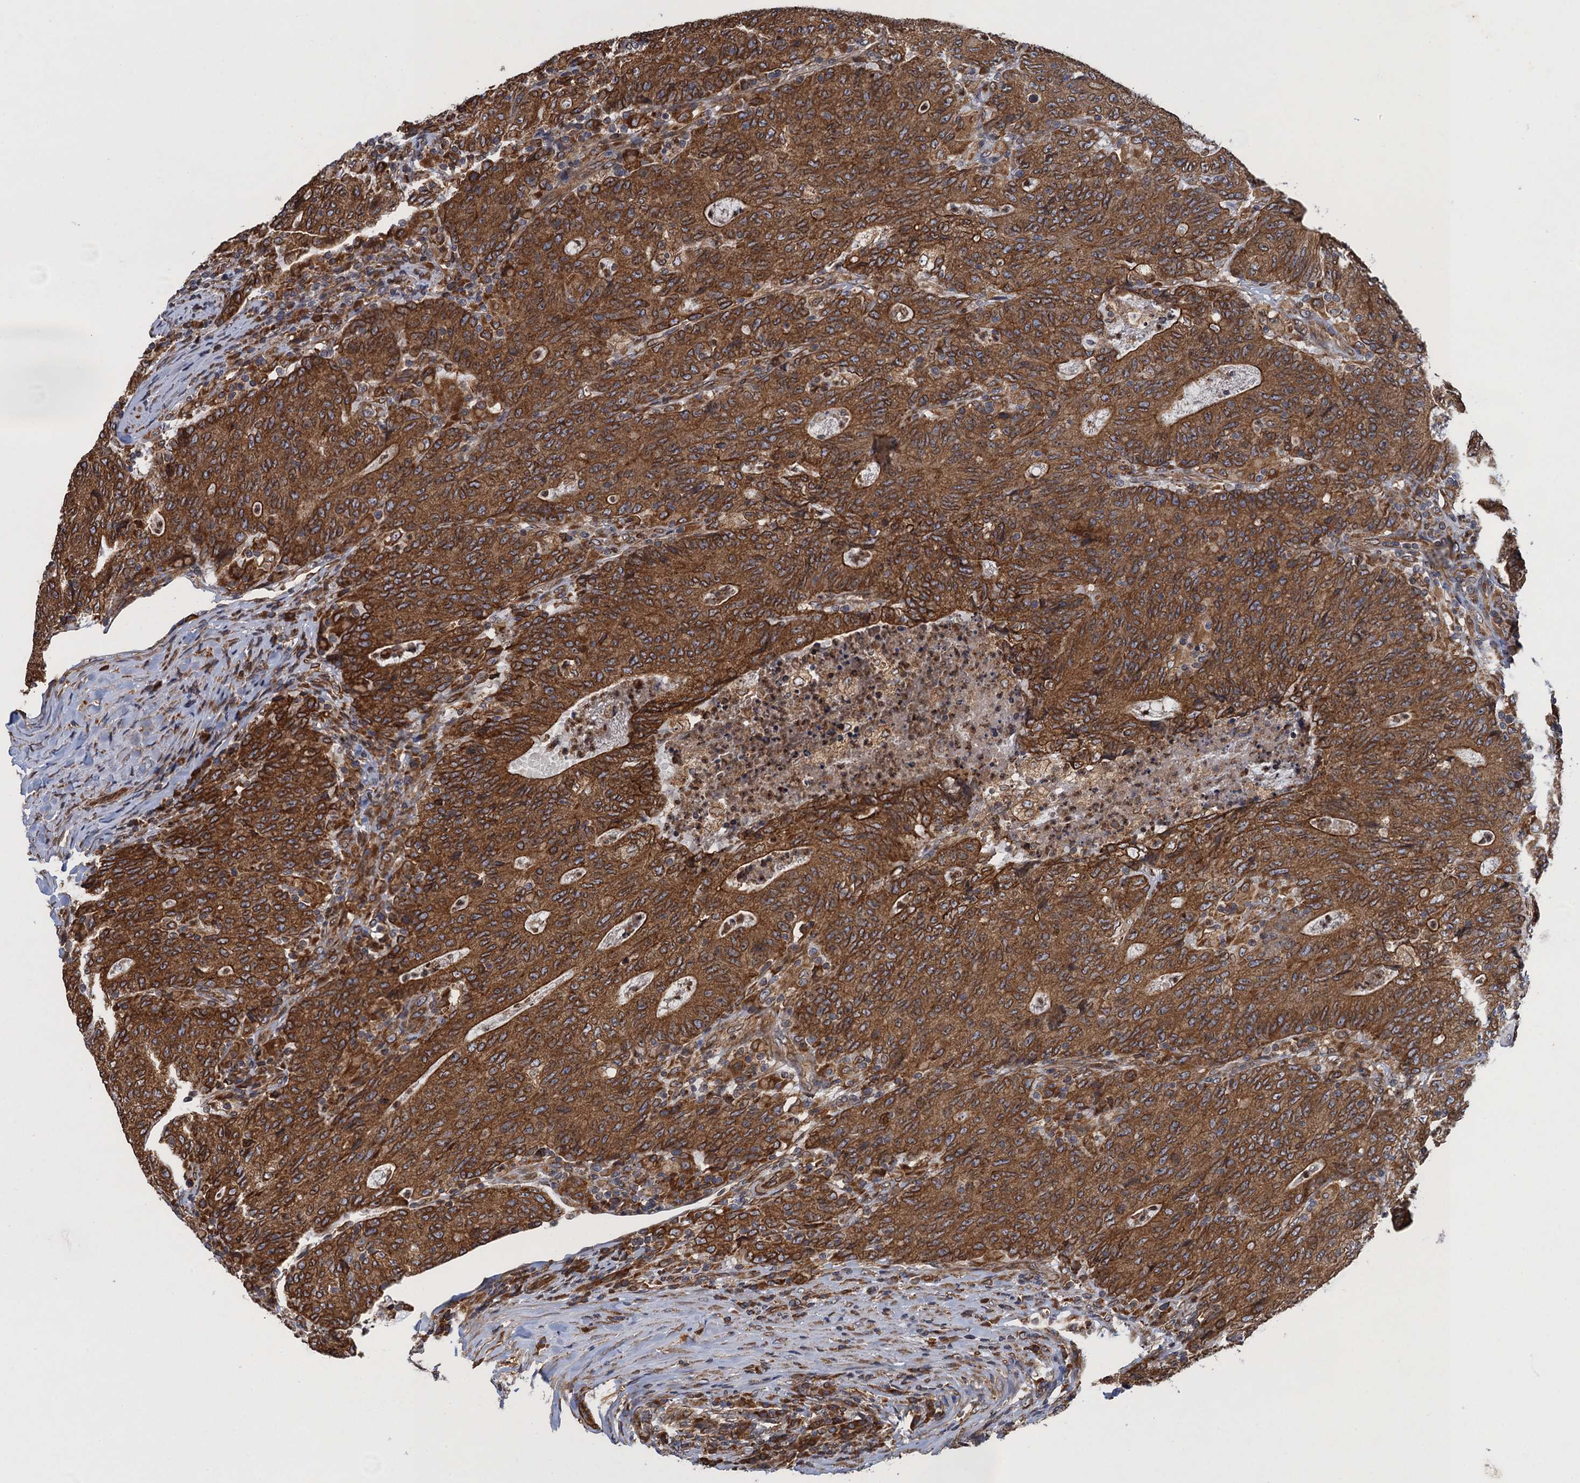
{"staining": {"intensity": "strong", "quantity": ">75%", "location": "cytoplasmic/membranous"}, "tissue": "colorectal cancer", "cell_type": "Tumor cells", "image_type": "cancer", "snomed": [{"axis": "morphology", "description": "Adenocarcinoma, NOS"}, {"axis": "topography", "description": "Colon"}], "caption": "Tumor cells show strong cytoplasmic/membranous positivity in about >75% of cells in colorectal adenocarcinoma.", "gene": "ARMC5", "patient": {"sex": "female", "age": 75}}